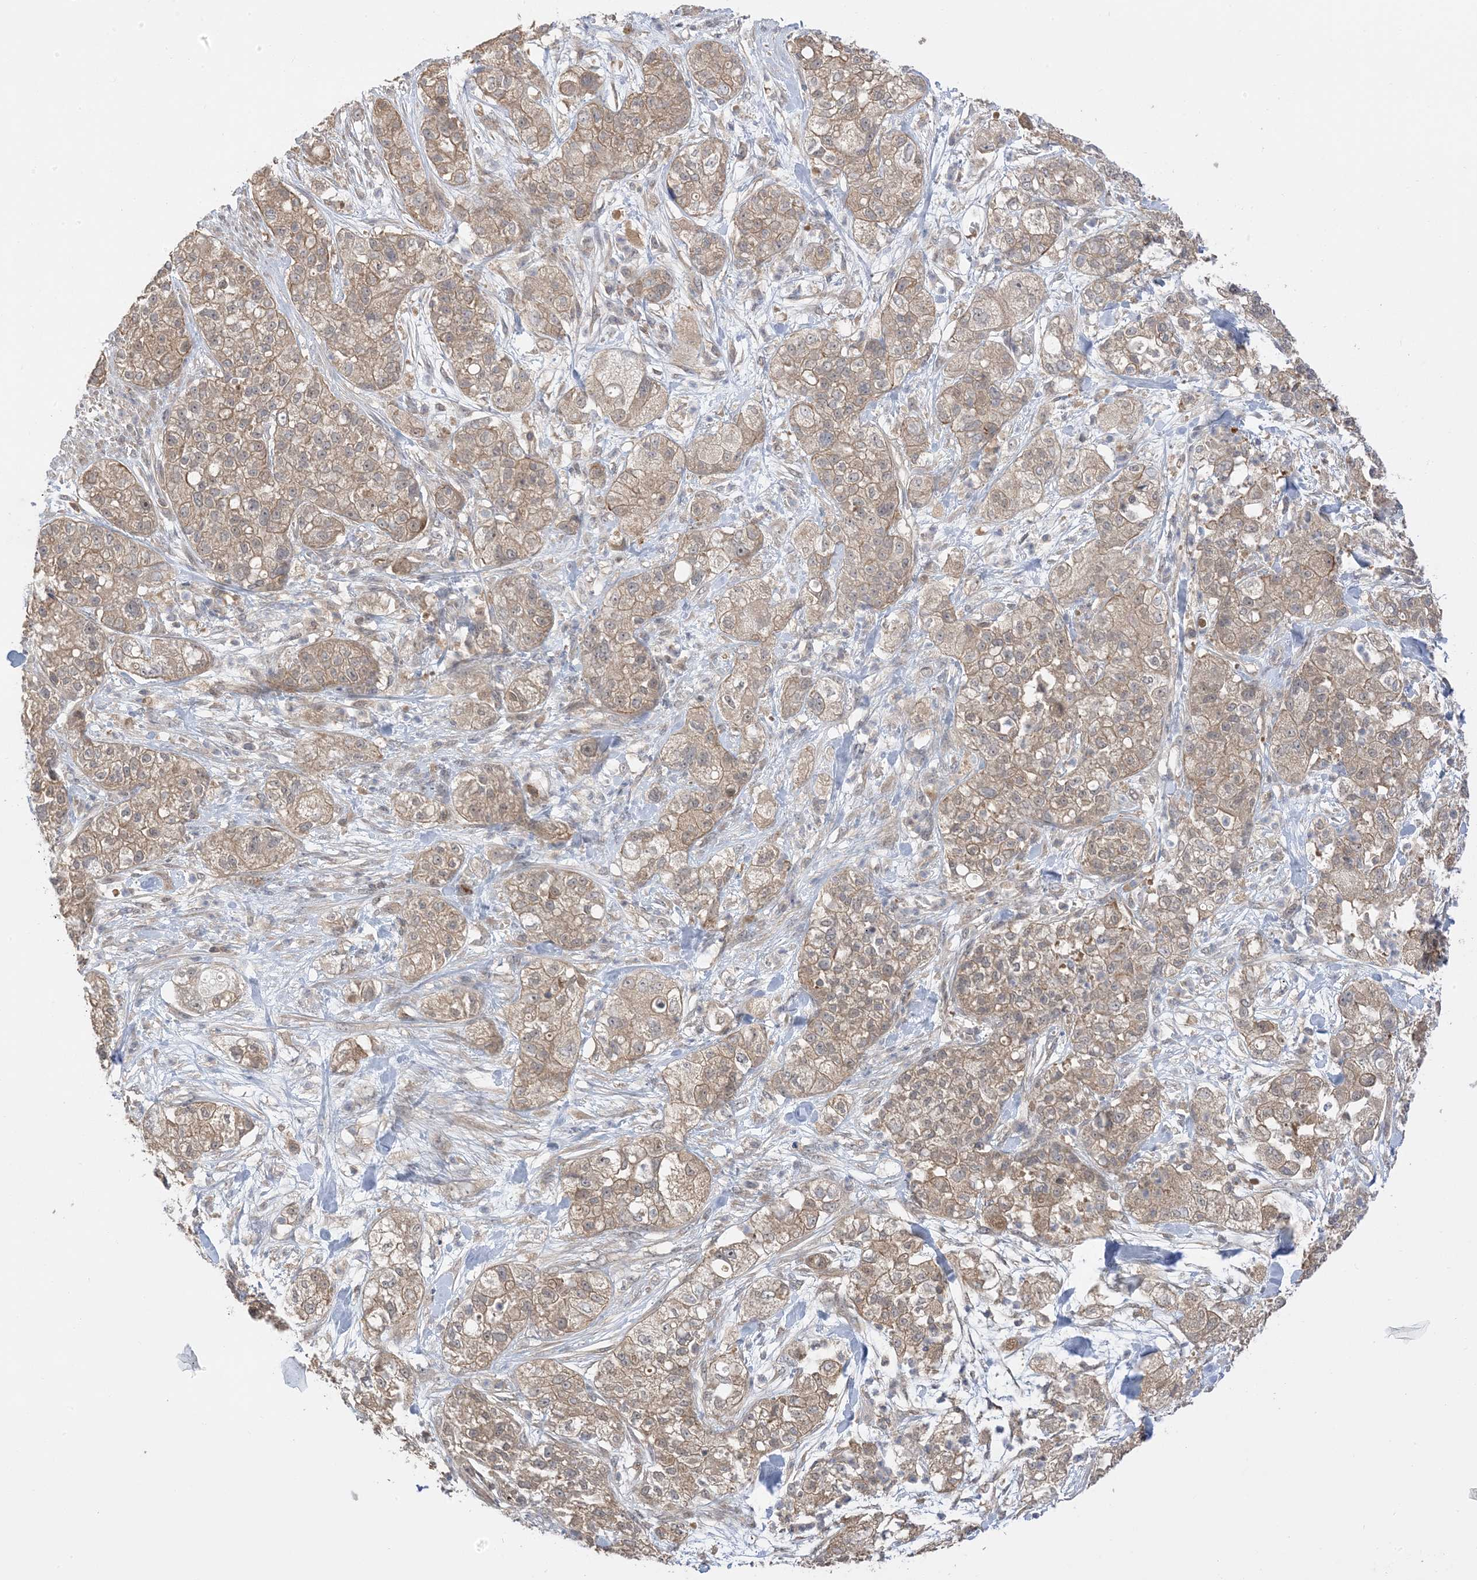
{"staining": {"intensity": "moderate", "quantity": ">75%", "location": "cytoplasmic/membranous"}, "tissue": "pancreatic cancer", "cell_type": "Tumor cells", "image_type": "cancer", "snomed": [{"axis": "morphology", "description": "Adenocarcinoma, NOS"}, {"axis": "topography", "description": "Pancreas"}], "caption": "Pancreatic cancer tissue reveals moderate cytoplasmic/membranous expression in approximately >75% of tumor cells", "gene": "WDR26", "patient": {"sex": "female", "age": 78}}